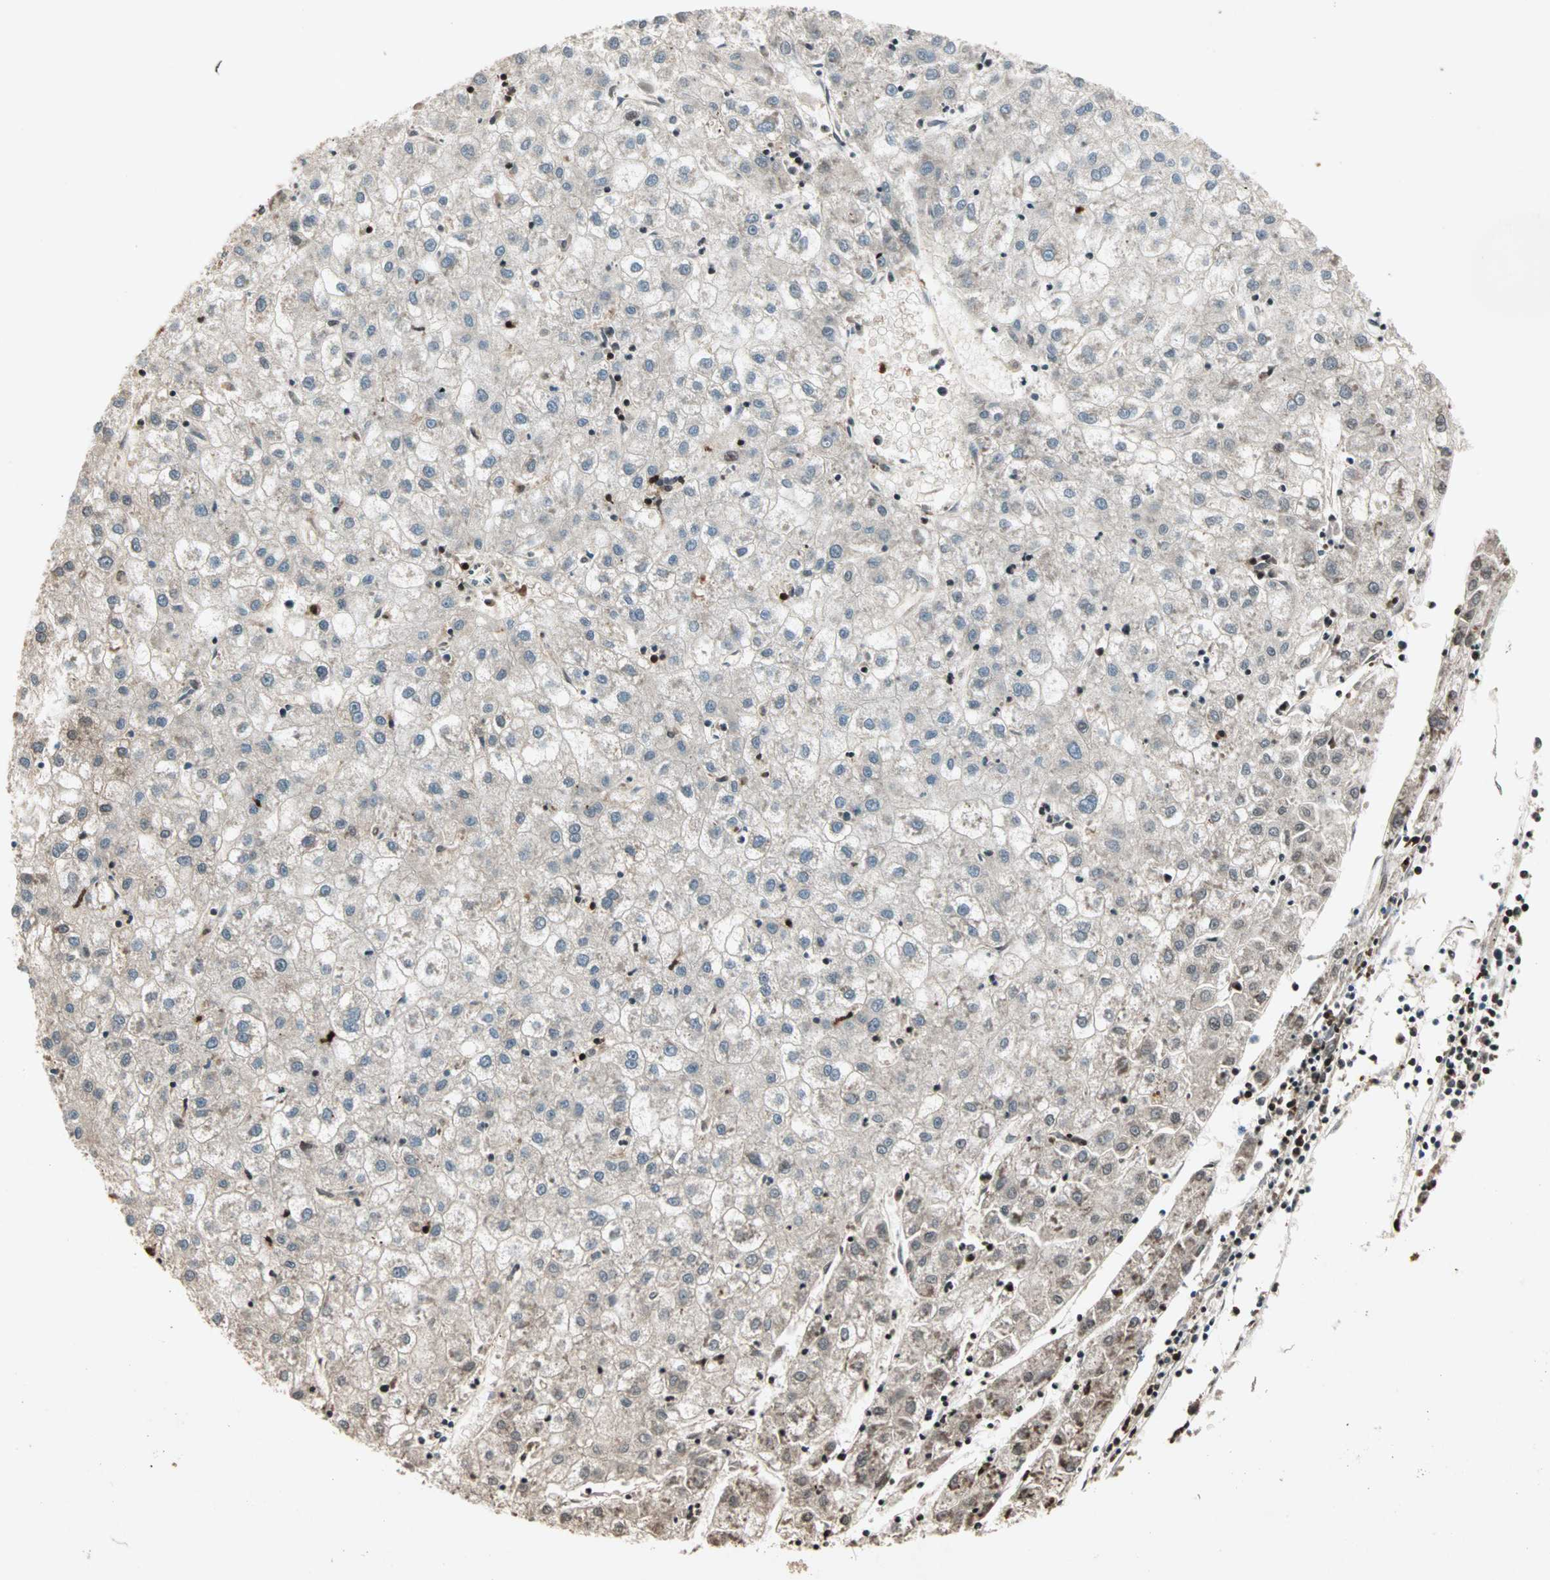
{"staining": {"intensity": "weak", "quantity": "<25%", "location": "cytoplasmic/membranous"}, "tissue": "liver cancer", "cell_type": "Tumor cells", "image_type": "cancer", "snomed": [{"axis": "morphology", "description": "Carcinoma, Hepatocellular, NOS"}, {"axis": "topography", "description": "Liver"}], "caption": "Immunohistochemistry of human liver cancer (hepatocellular carcinoma) displays no expression in tumor cells.", "gene": "RTL6", "patient": {"sex": "male", "age": 72}}